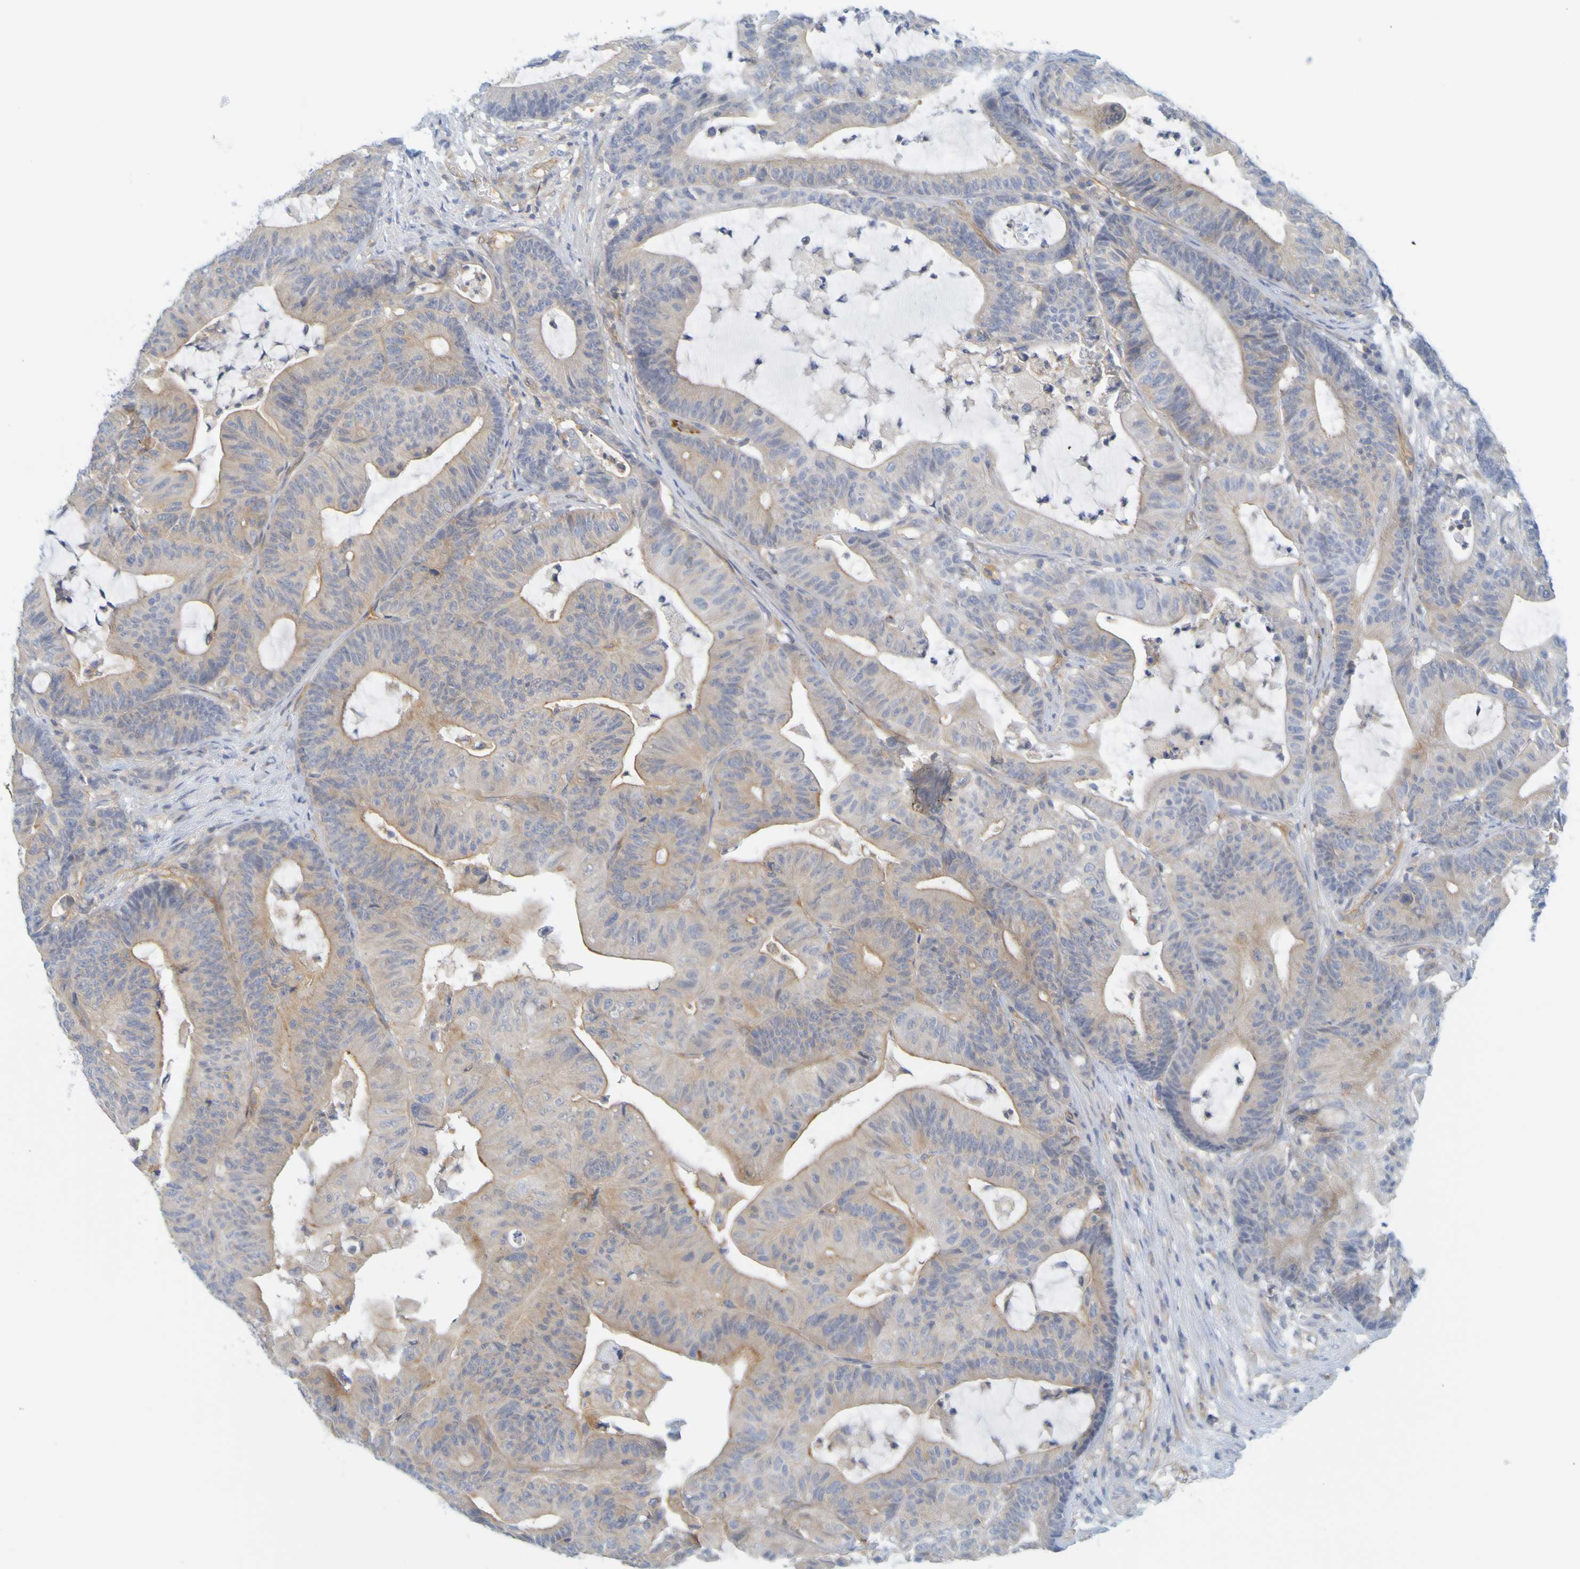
{"staining": {"intensity": "weak", "quantity": "25%-75%", "location": "cytoplasmic/membranous"}, "tissue": "colorectal cancer", "cell_type": "Tumor cells", "image_type": "cancer", "snomed": [{"axis": "morphology", "description": "Adenocarcinoma, NOS"}, {"axis": "topography", "description": "Colon"}], "caption": "This image reveals immunohistochemistry (IHC) staining of human colorectal cancer (adenocarcinoma), with low weak cytoplasmic/membranous expression in approximately 25%-75% of tumor cells.", "gene": "APPL1", "patient": {"sex": "female", "age": 84}}